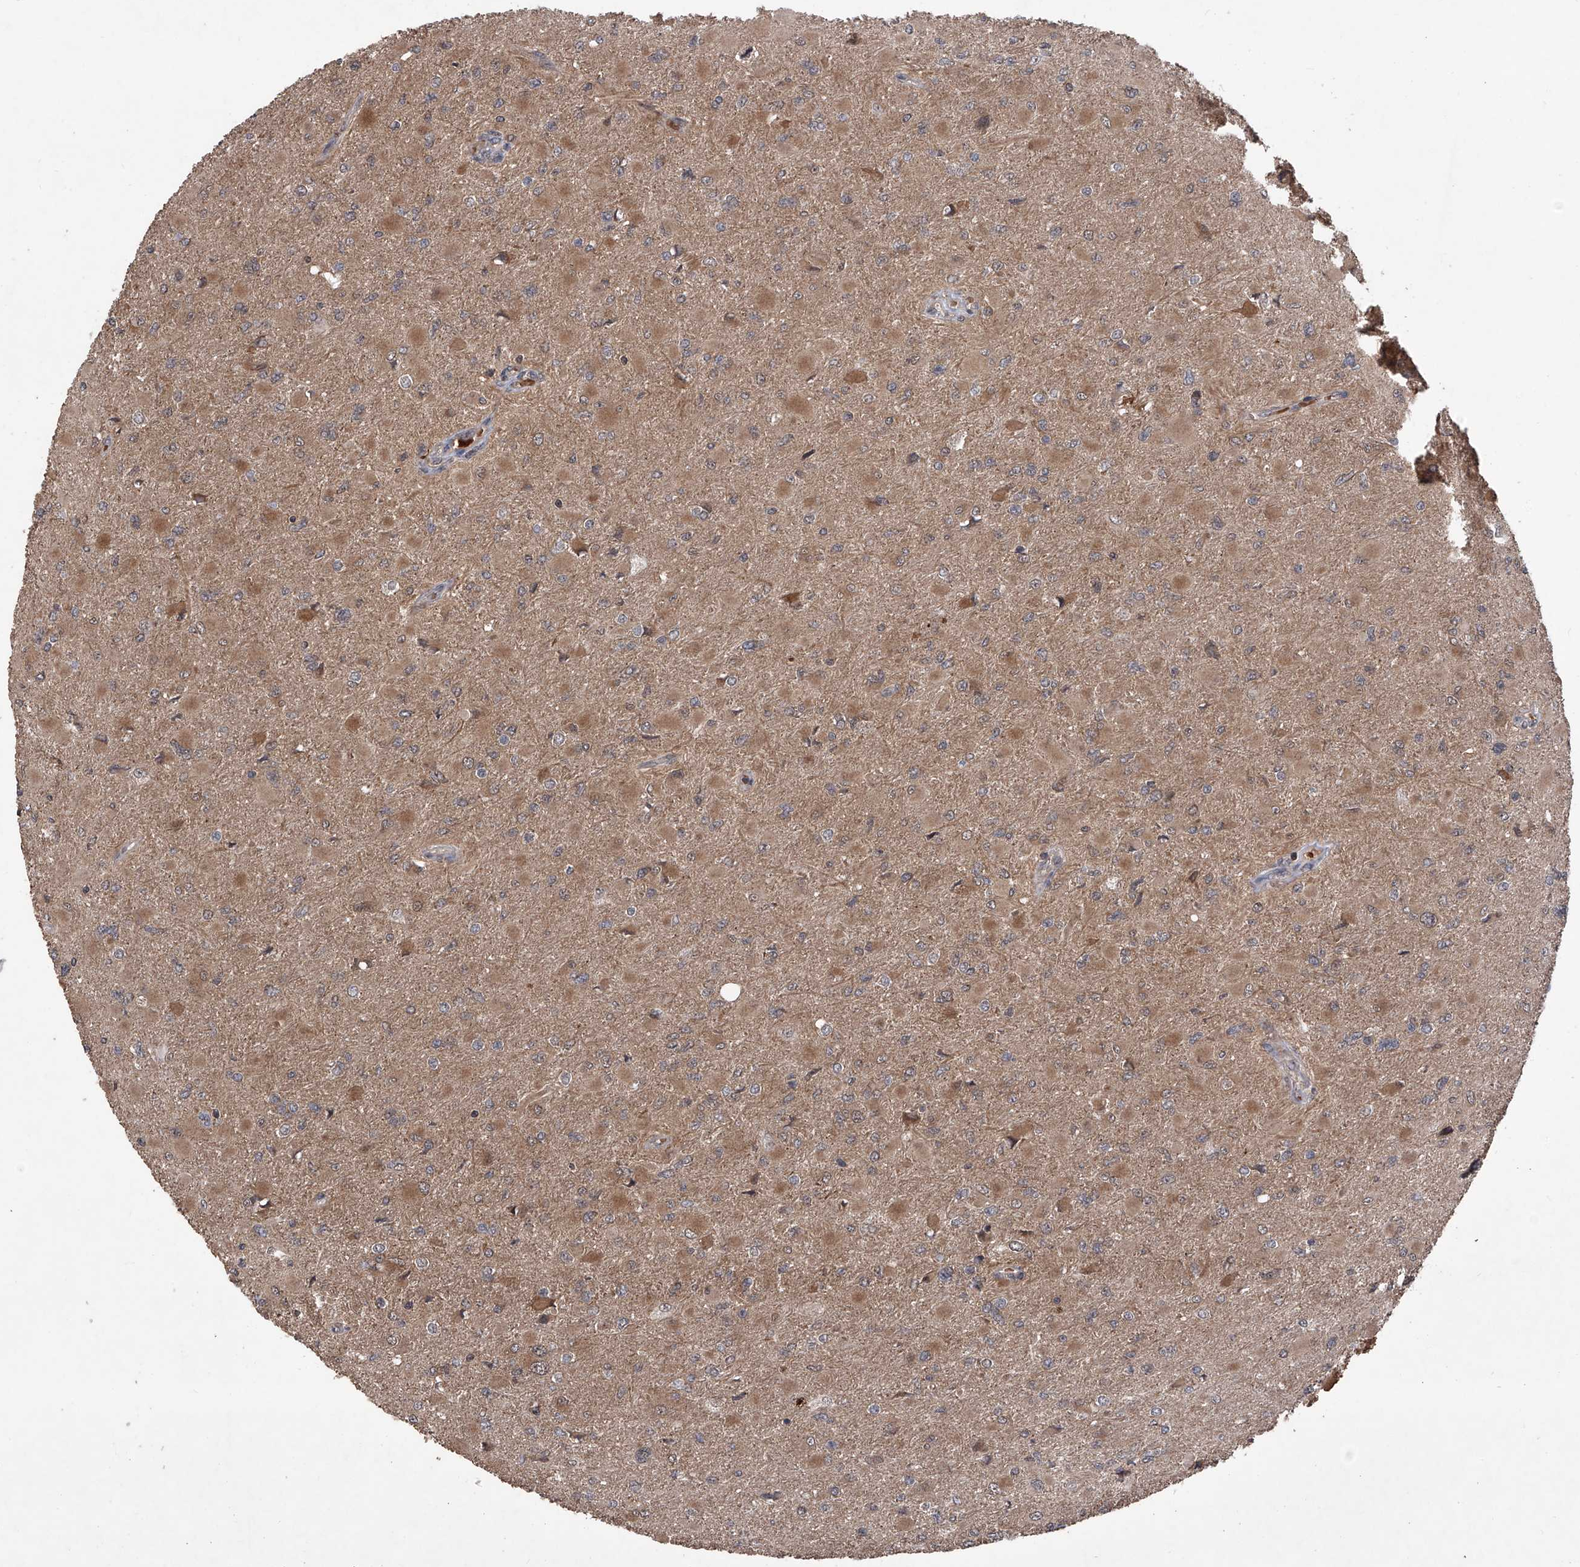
{"staining": {"intensity": "moderate", "quantity": "<25%", "location": "cytoplasmic/membranous"}, "tissue": "glioma", "cell_type": "Tumor cells", "image_type": "cancer", "snomed": [{"axis": "morphology", "description": "Glioma, malignant, High grade"}, {"axis": "topography", "description": "Cerebral cortex"}], "caption": "The image displays staining of malignant glioma (high-grade), revealing moderate cytoplasmic/membranous protein expression (brown color) within tumor cells. Using DAB (3,3'-diaminobenzidine) (brown) and hematoxylin (blue) stains, captured at high magnification using brightfield microscopy.", "gene": "LYSMD4", "patient": {"sex": "female", "age": 36}}